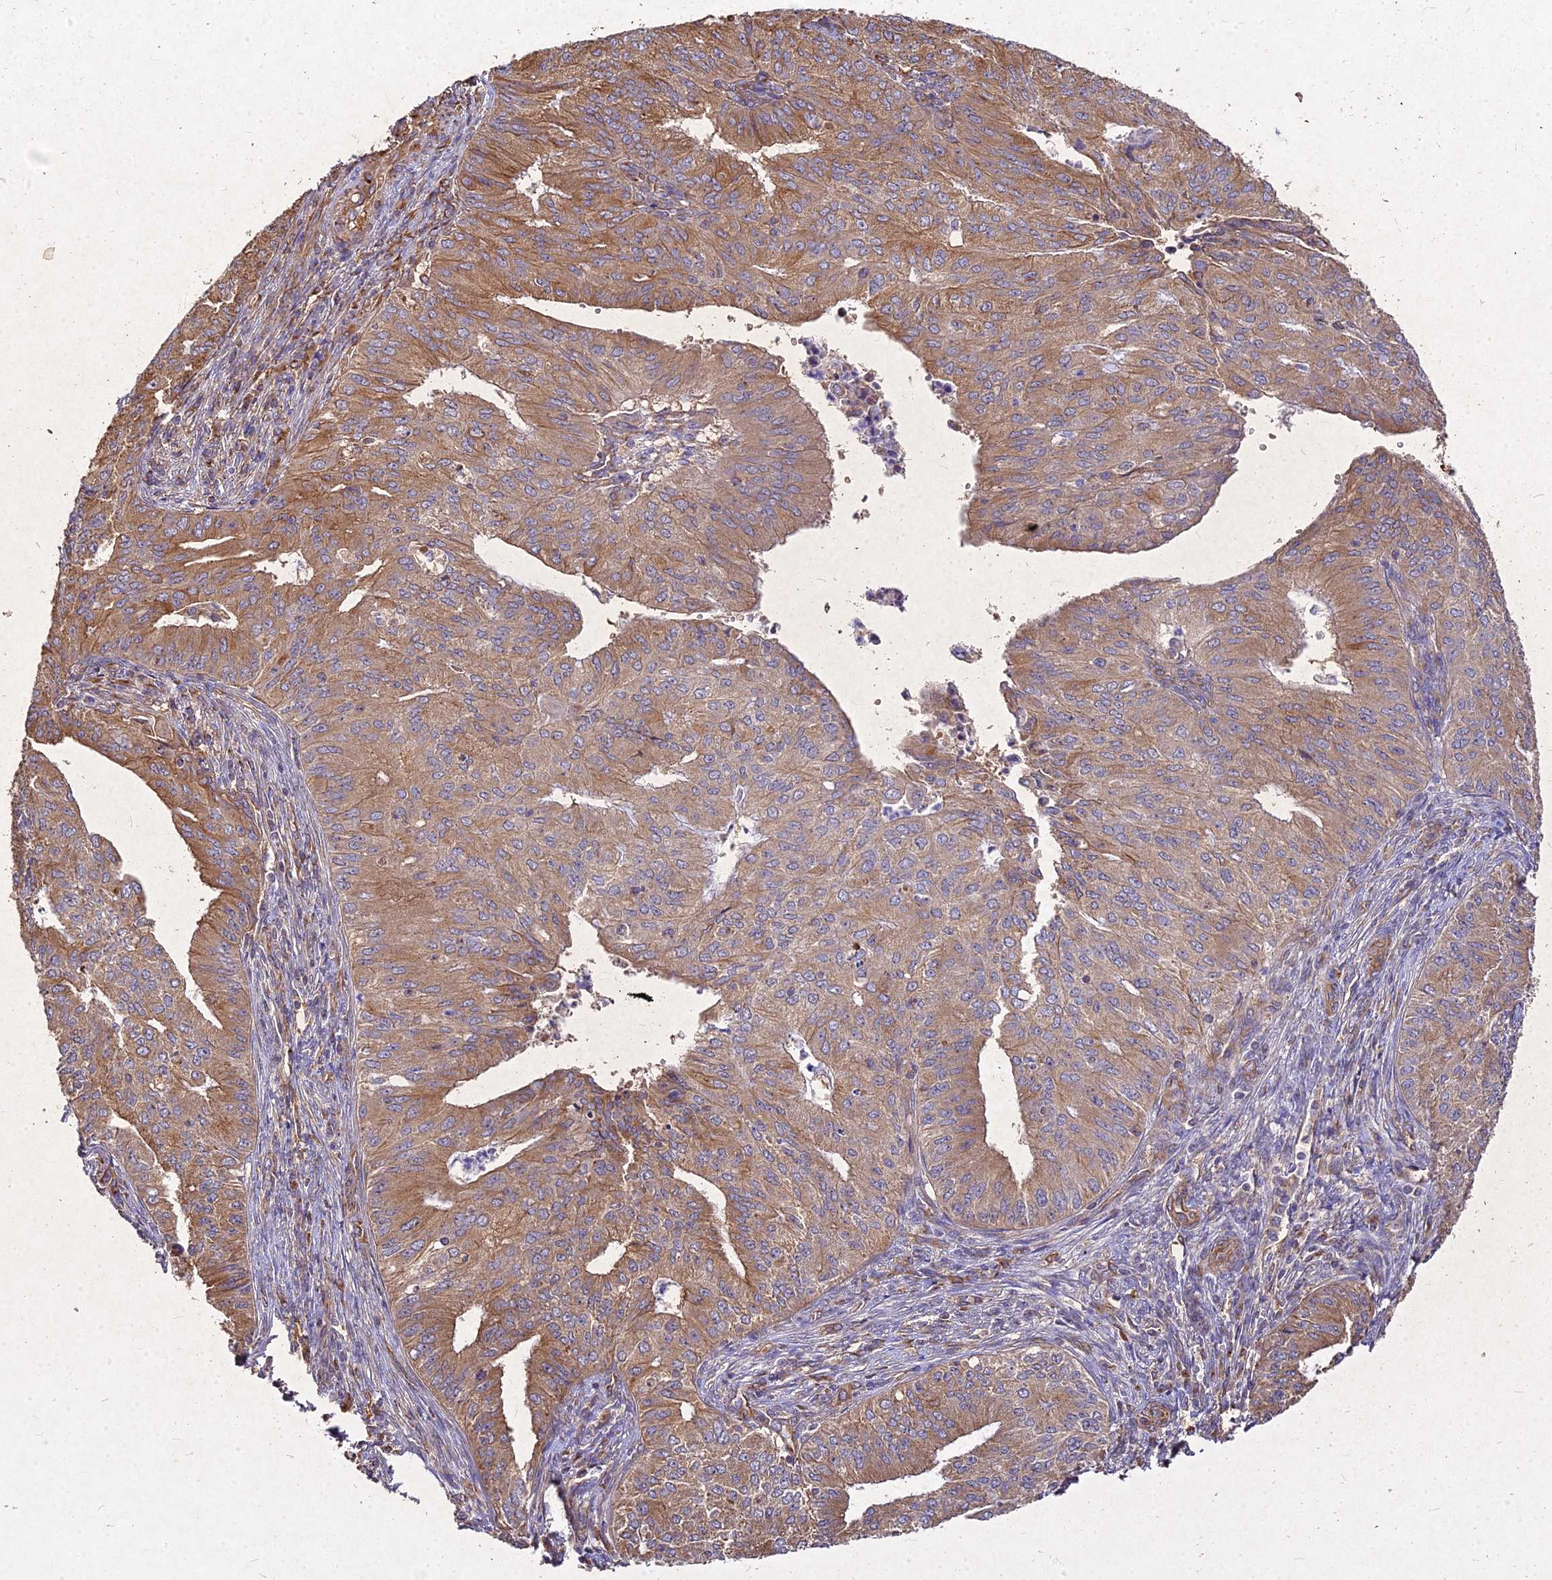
{"staining": {"intensity": "moderate", "quantity": ">75%", "location": "cytoplasmic/membranous"}, "tissue": "endometrial cancer", "cell_type": "Tumor cells", "image_type": "cancer", "snomed": [{"axis": "morphology", "description": "Adenocarcinoma, NOS"}, {"axis": "topography", "description": "Endometrium"}], "caption": "A micrograph showing moderate cytoplasmic/membranous expression in about >75% of tumor cells in endometrial cancer, as visualized by brown immunohistochemical staining.", "gene": "SKA1", "patient": {"sex": "female", "age": 50}}